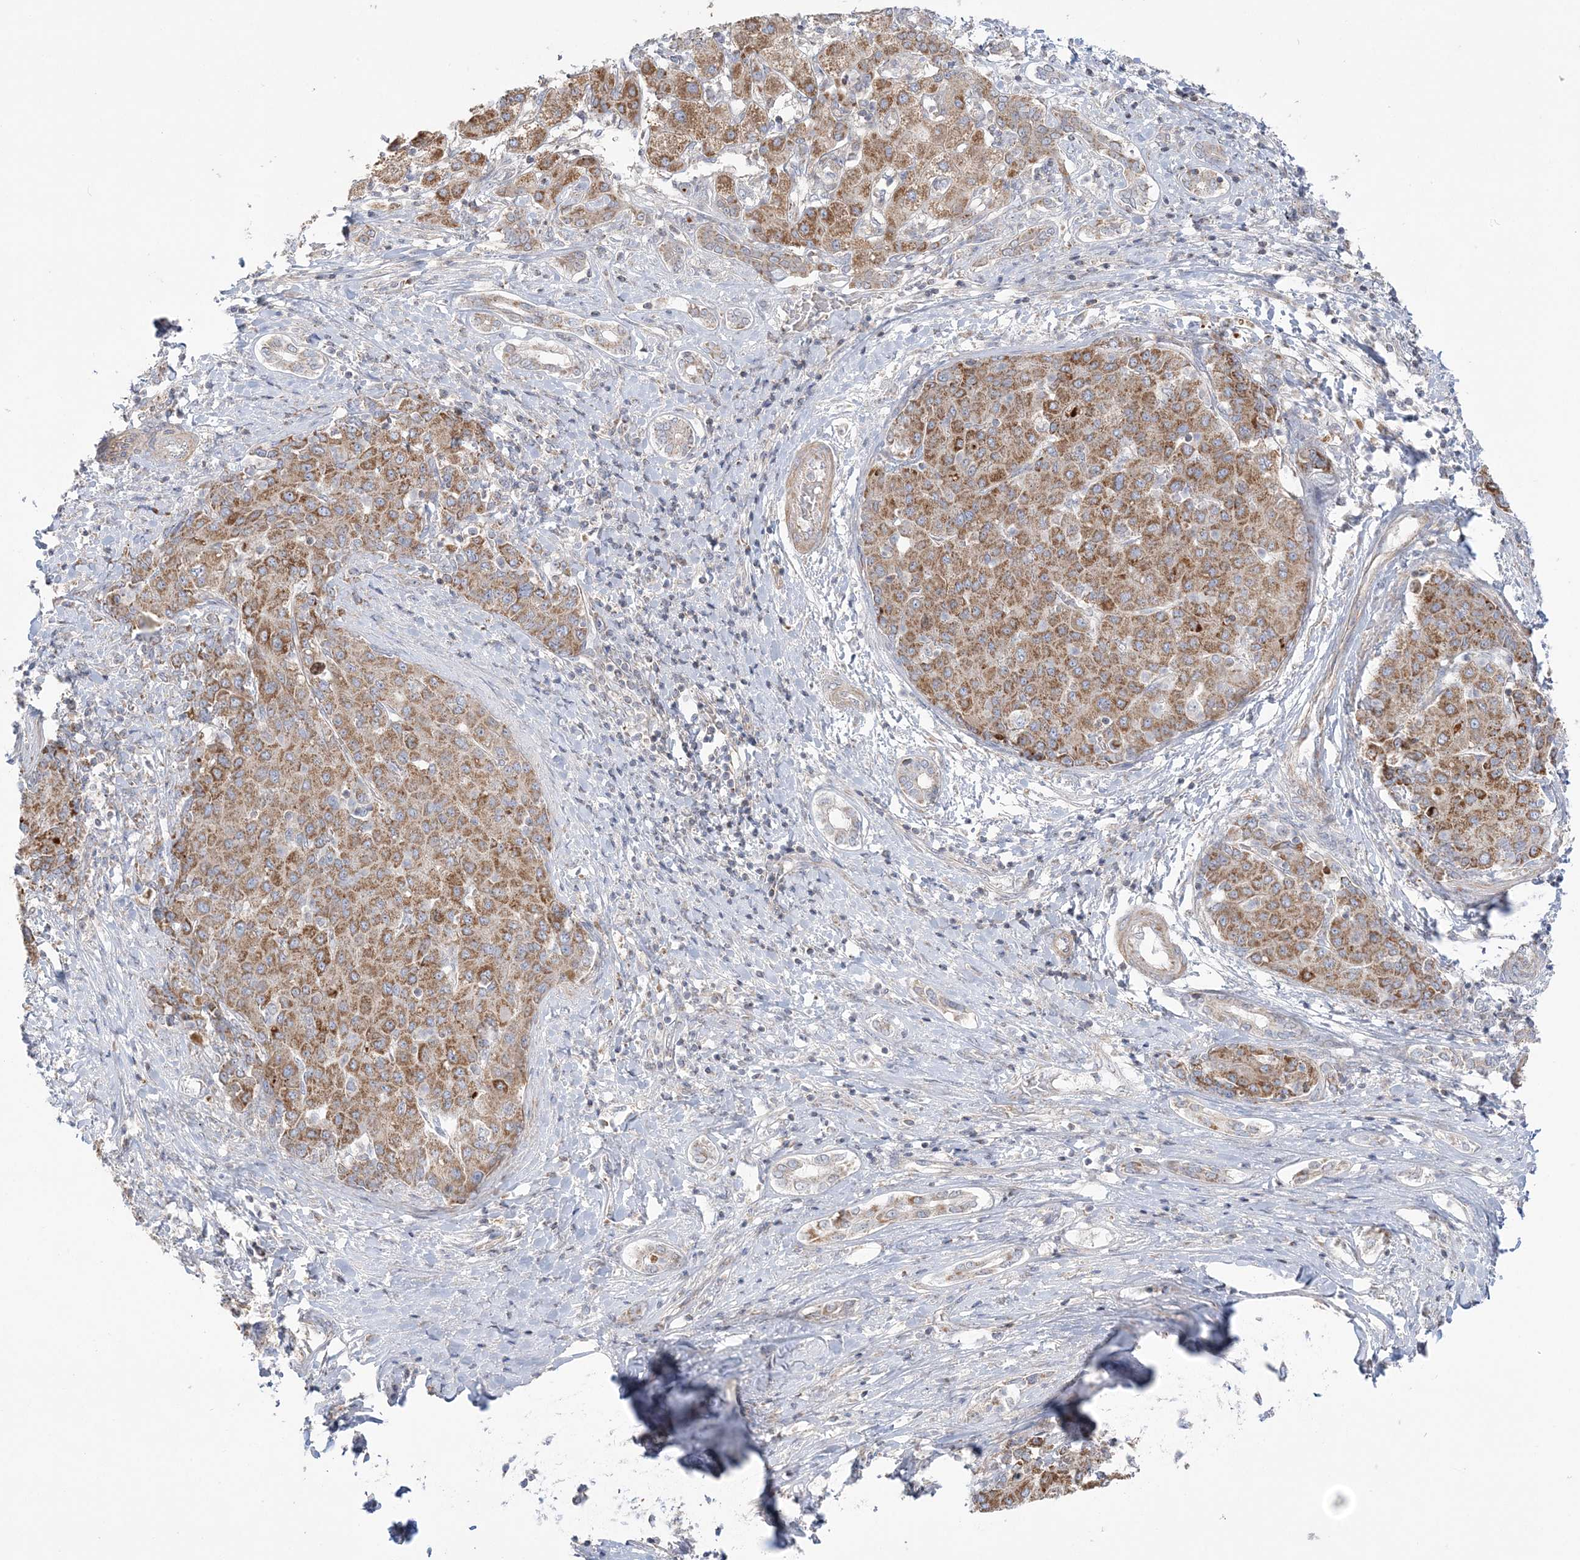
{"staining": {"intensity": "moderate", "quantity": ">75%", "location": "cytoplasmic/membranous"}, "tissue": "liver cancer", "cell_type": "Tumor cells", "image_type": "cancer", "snomed": [{"axis": "morphology", "description": "Carcinoma, Hepatocellular, NOS"}, {"axis": "topography", "description": "Liver"}], "caption": "Immunohistochemical staining of human hepatocellular carcinoma (liver) demonstrates medium levels of moderate cytoplasmic/membranous protein positivity in approximately >75% of tumor cells. Ihc stains the protein in brown and the nuclei are stained blue.", "gene": "SCLT1", "patient": {"sex": "male", "age": 65}}